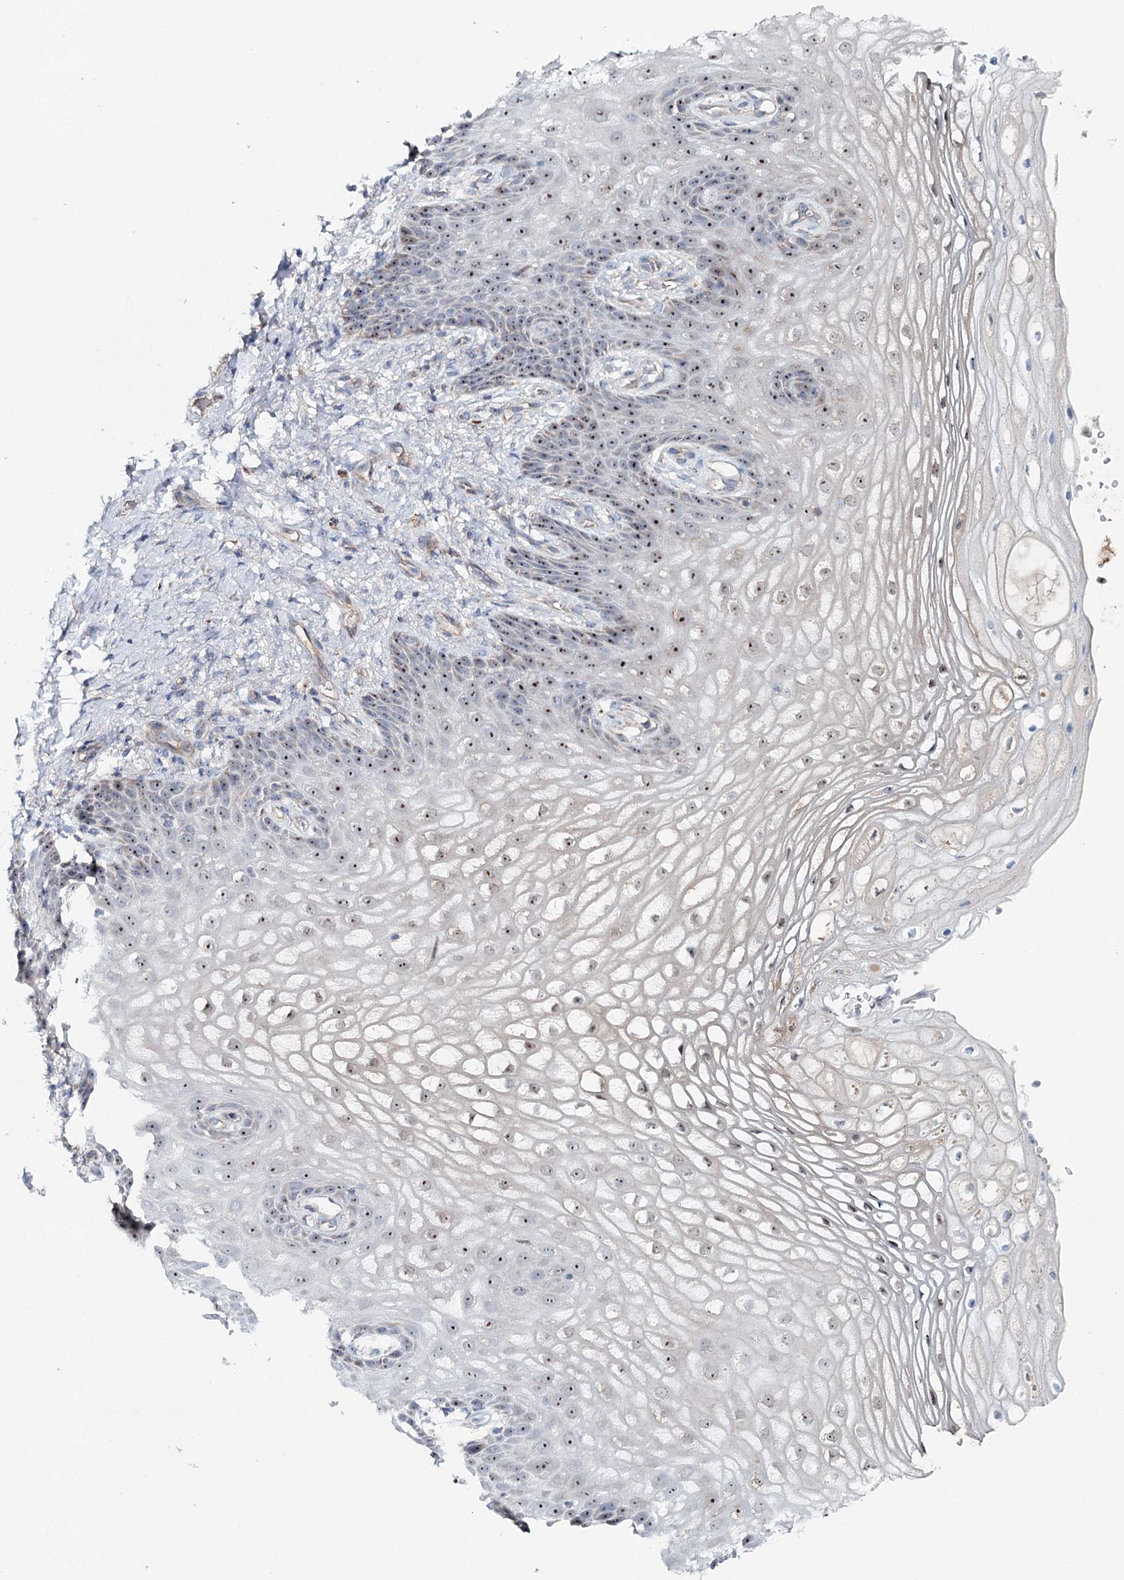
{"staining": {"intensity": "moderate", "quantity": "<25%", "location": "nuclear"}, "tissue": "vagina", "cell_type": "Squamous epithelial cells", "image_type": "normal", "snomed": [{"axis": "morphology", "description": "Normal tissue, NOS"}, {"axis": "topography", "description": "Vagina"}], "caption": "Immunohistochemical staining of unremarkable vagina reveals low levels of moderate nuclear positivity in about <25% of squamous epithelial cells.", "gene": "RBM43", "patient": {"sex": "female", "age": 60}}